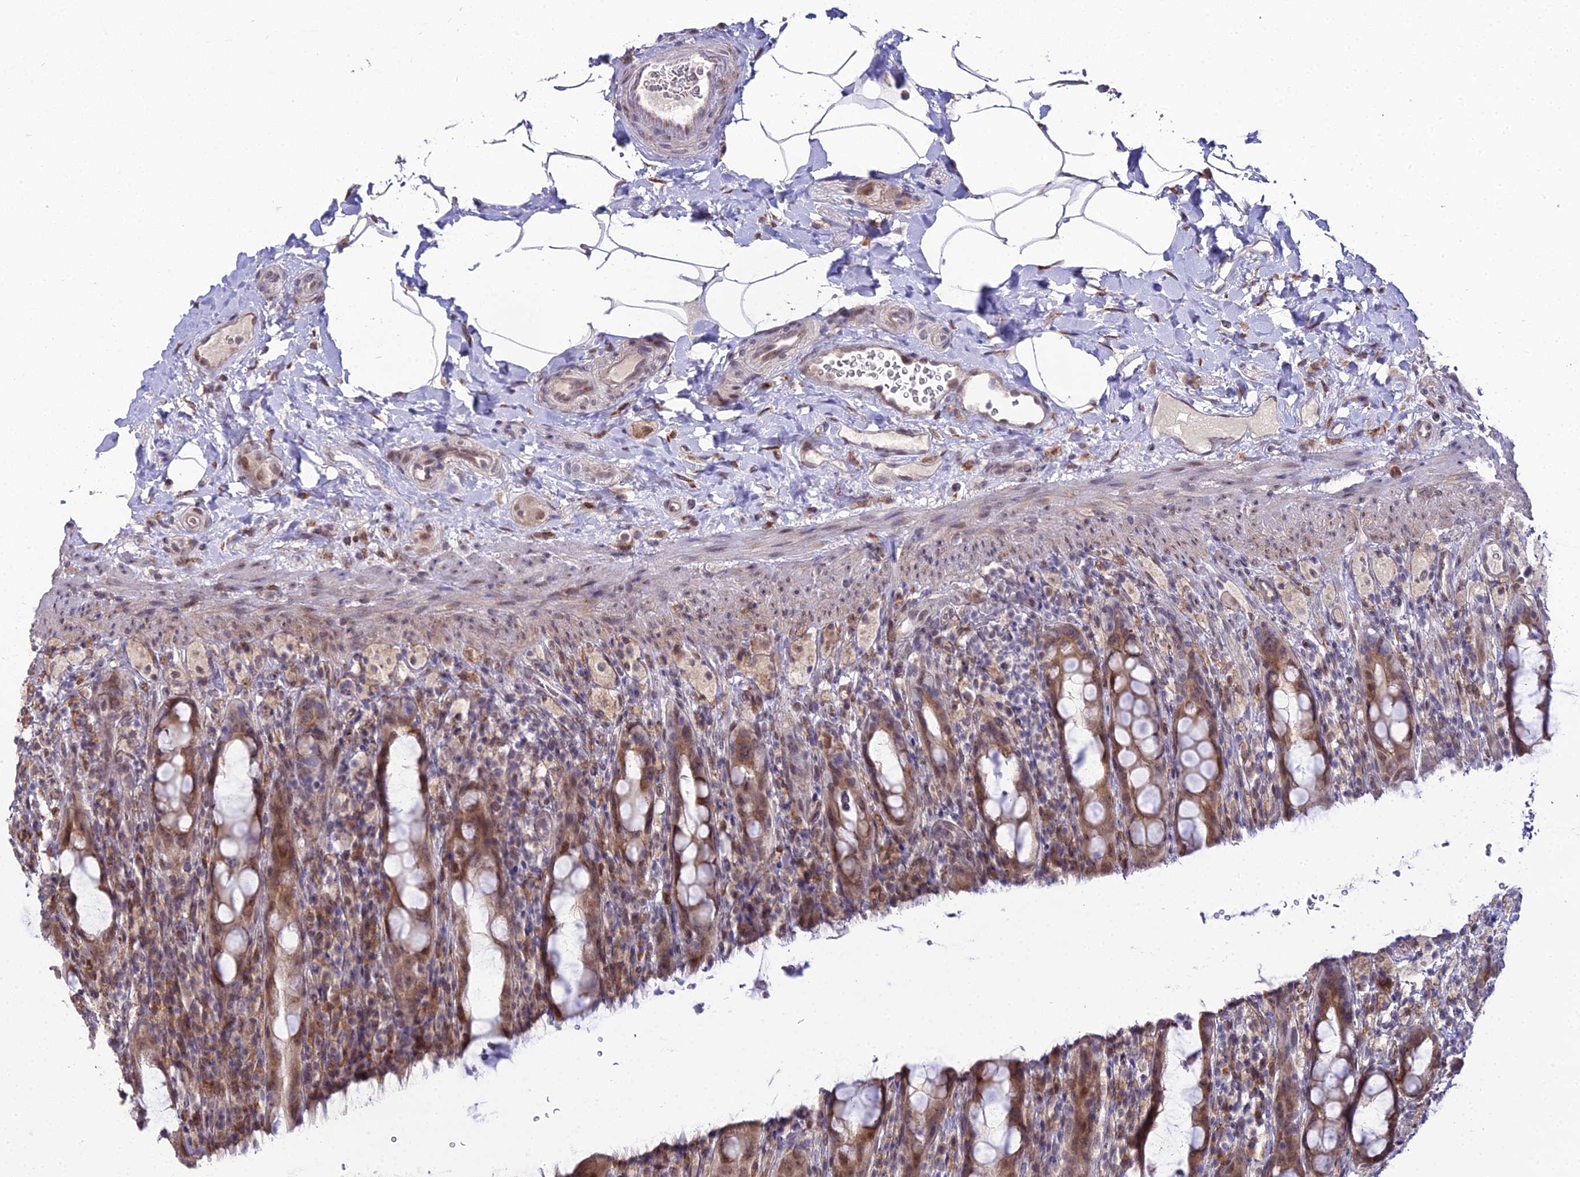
{"staining": {"intensity": "moderate", "quantity": ">75%", "location": "cytoplasmic/membranous"}, "tissue": "rectum", "cell_type": "Glandular cells", "image_type": "normal", "snomed": [{"axis": "morphology", "description": "Normal tissue, NOS"}, {"axis": "topography", "description": "Rectum"}], "caption": "Protein positivity by IHC demonstrates moderate cytoplasmic/membranous expression in about >75% of glandular cells in unremarkable rectum. (brown staining indicates protein expression, while blue staining denotes nuclei).", "gene": "TROAP", "patient": {"sex": "male", "age": 44}}